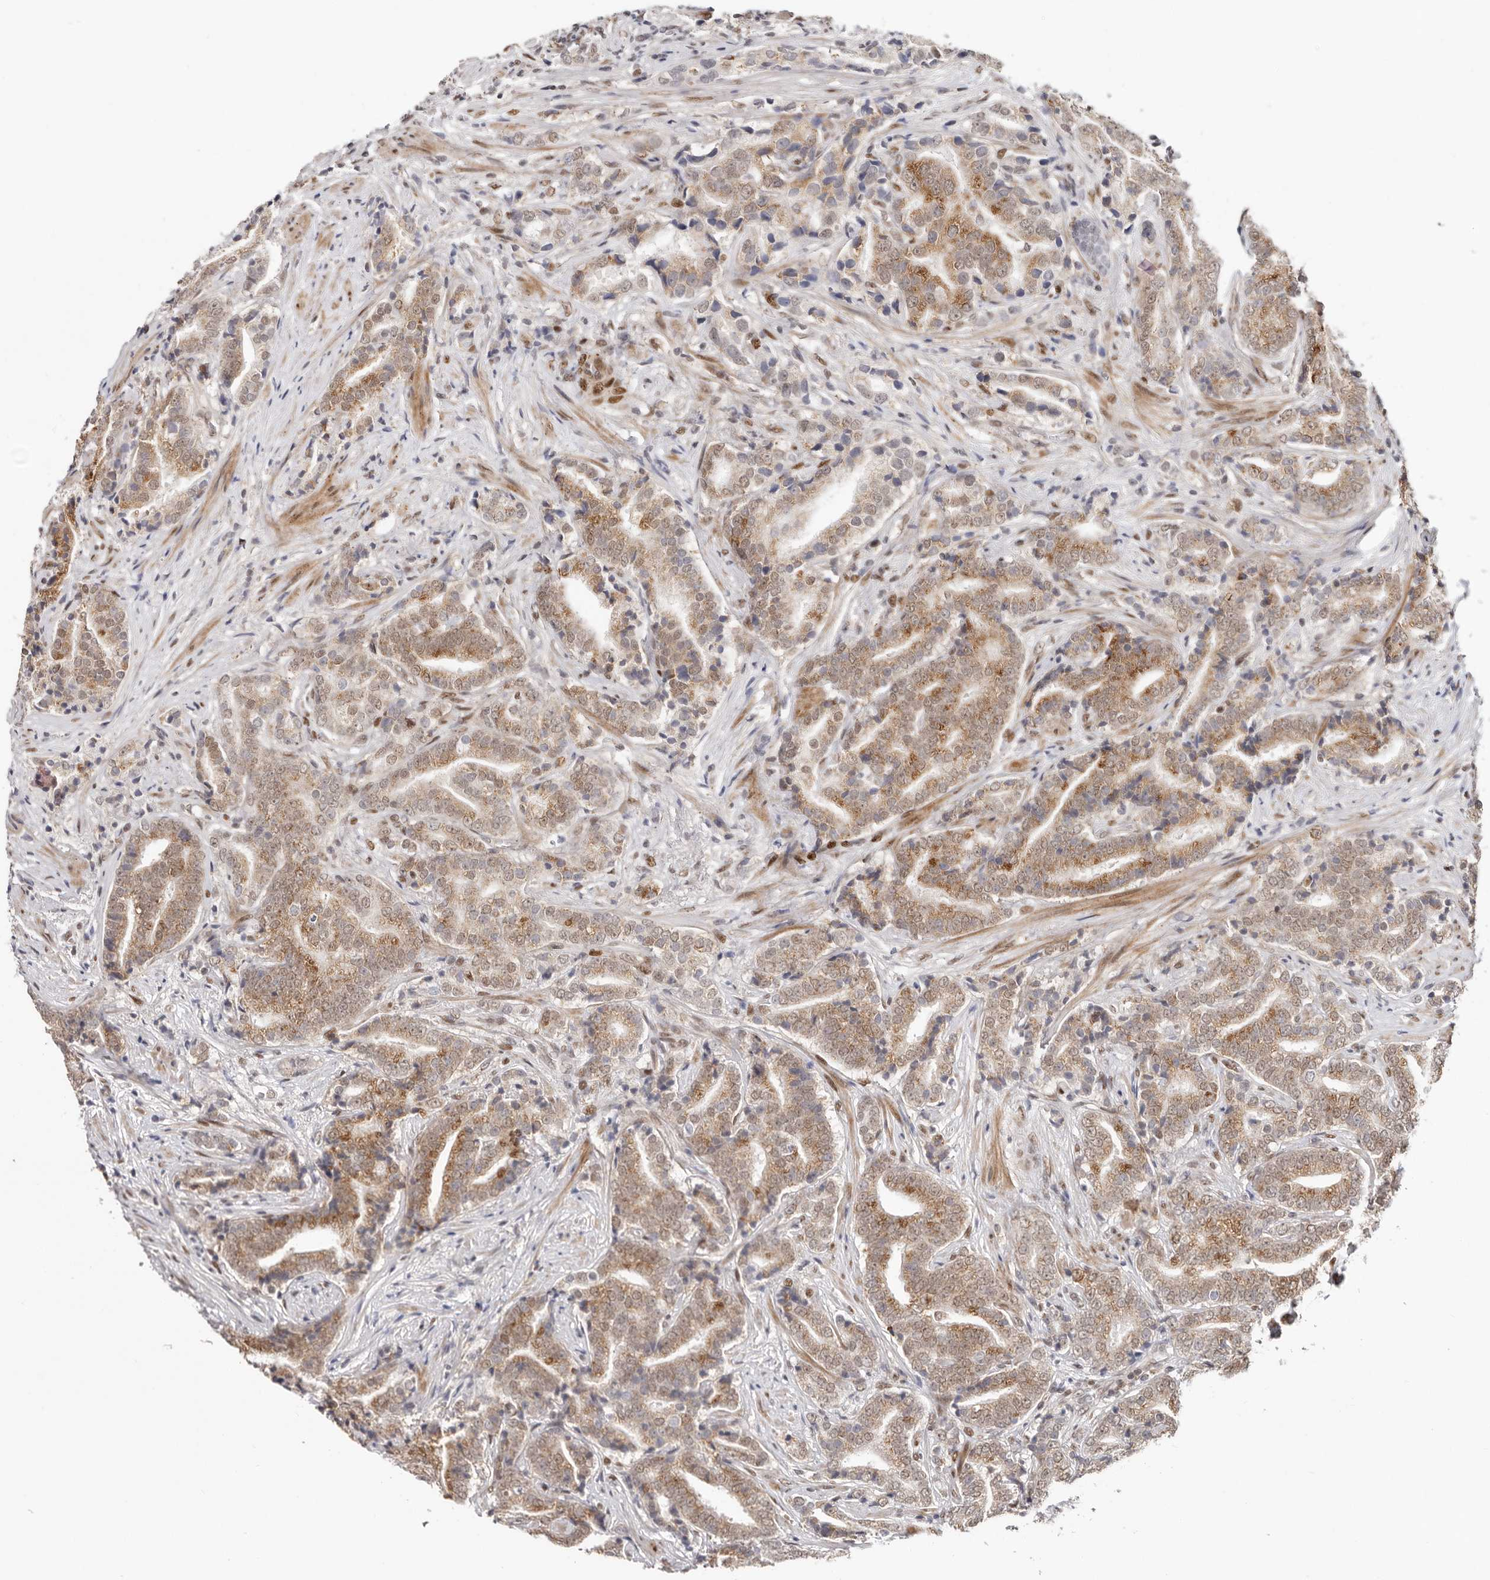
{"staining": {"intensity": "moderate", "quantity": ">75%", "location": "cytoplasmic/membranous"}, "tissue": "prostate cancer", "cell_type": "Tumor cells", "image_type": "cancer", "snomed": [{"axis": "morphology", "description": "Adenocarcinoma, High grade"}, {"axis": "topography", "description": "Prostate"}], "caption": "Tumor cells exhibit medium levels of moderate cytoplasmic/membranous expression in about >75% of cells in human prostate adenocarcinoma (high-grade).", "gene": "SMAD7", "patient": {"sex": "male", "age": 57}}